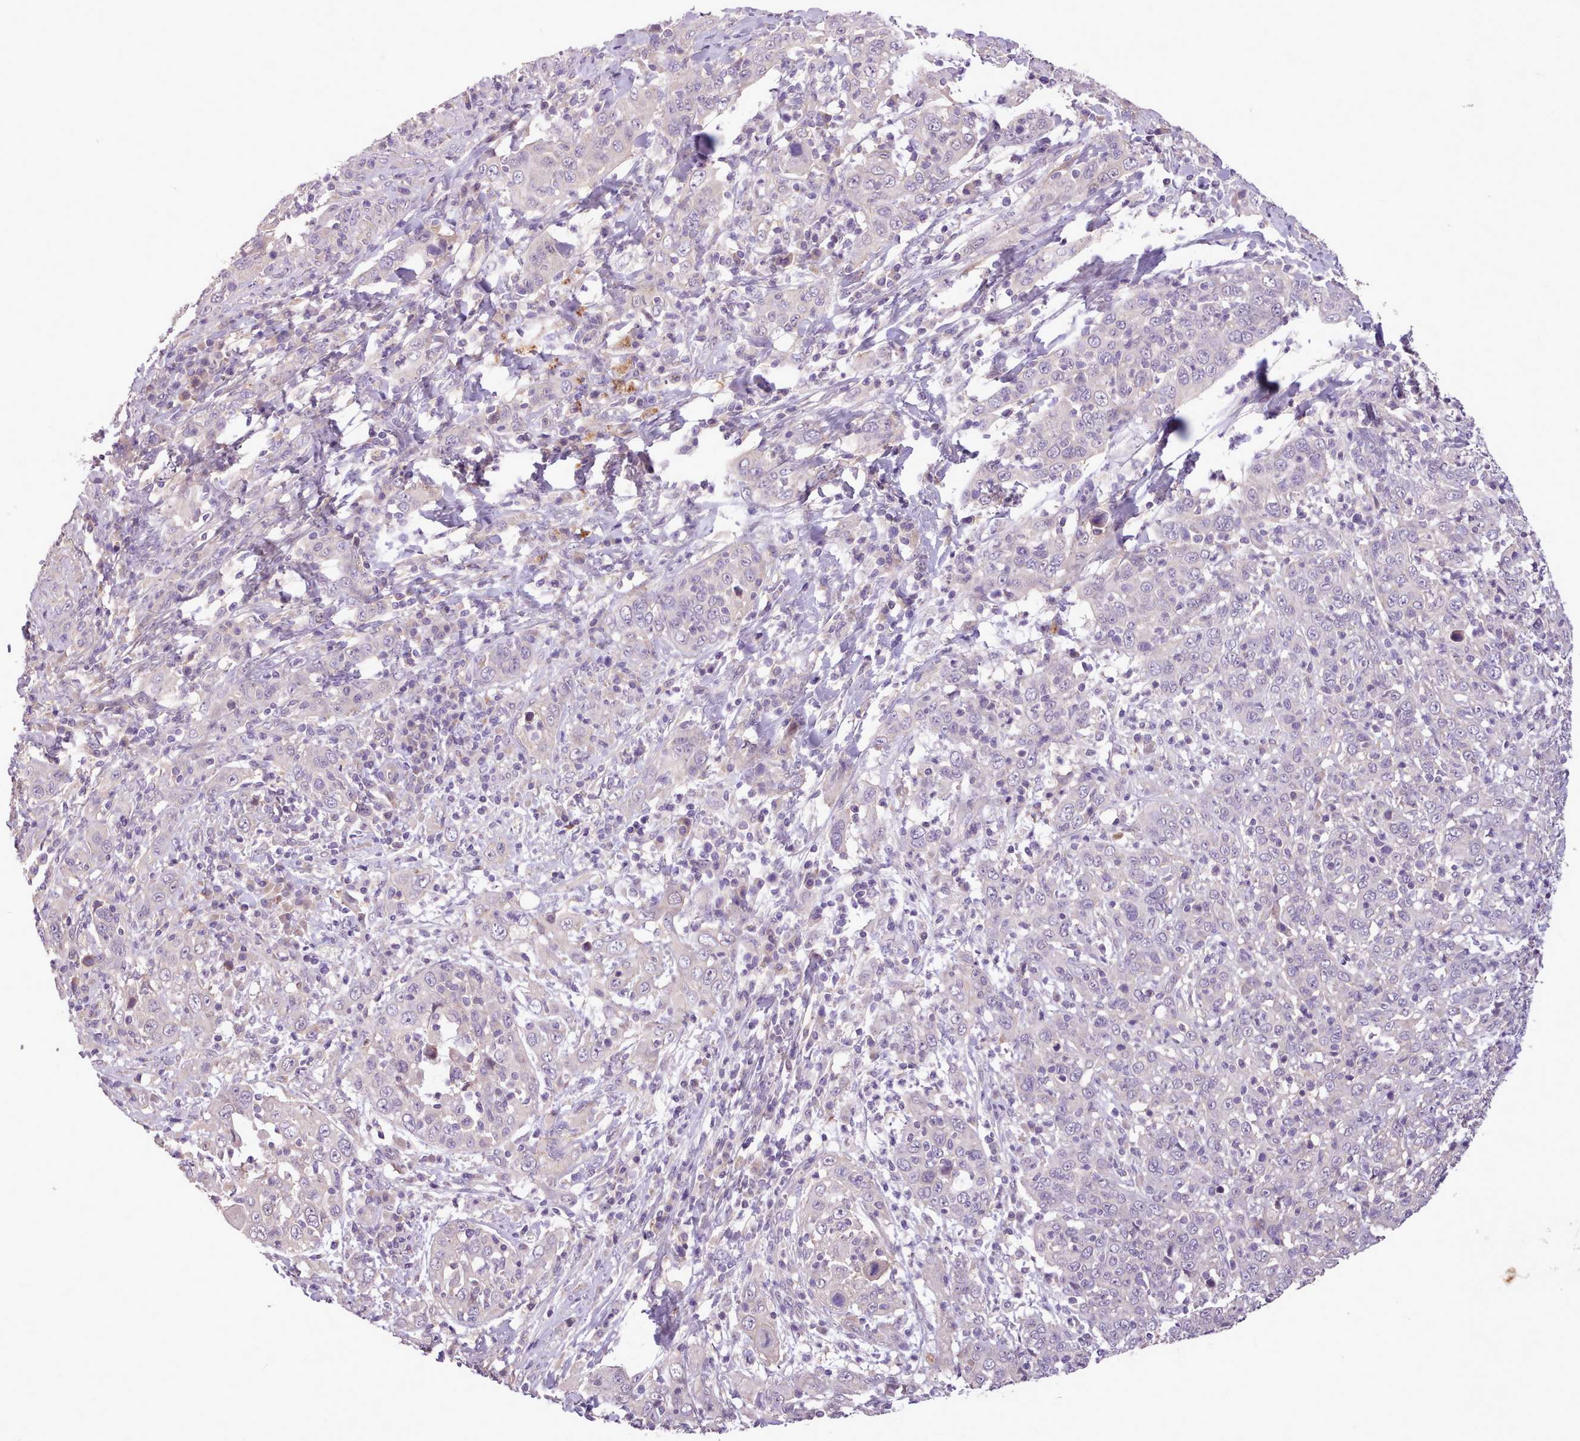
{"staining": {"intensity": "negative", "quantity": "none", "location": "none"}, "tissue": "cervical cancer", "cell_type": "Tumor cells", "image_type": "cancer", "snomed": [{"axis": "morphology", "description": "Squamous cell carcinoma, NOS"}, {"axis": "topography", "description": "Cervix"}], "caption": "Photomicrograph shows no protein positivity in tumor cells of squamous cell carcinoma (cervical) tissue. (DAB immunohistochemistry with hematoxylin counter stain).", "gene": "ZNF607", "patient": {"sex": "female", "age": 46}}